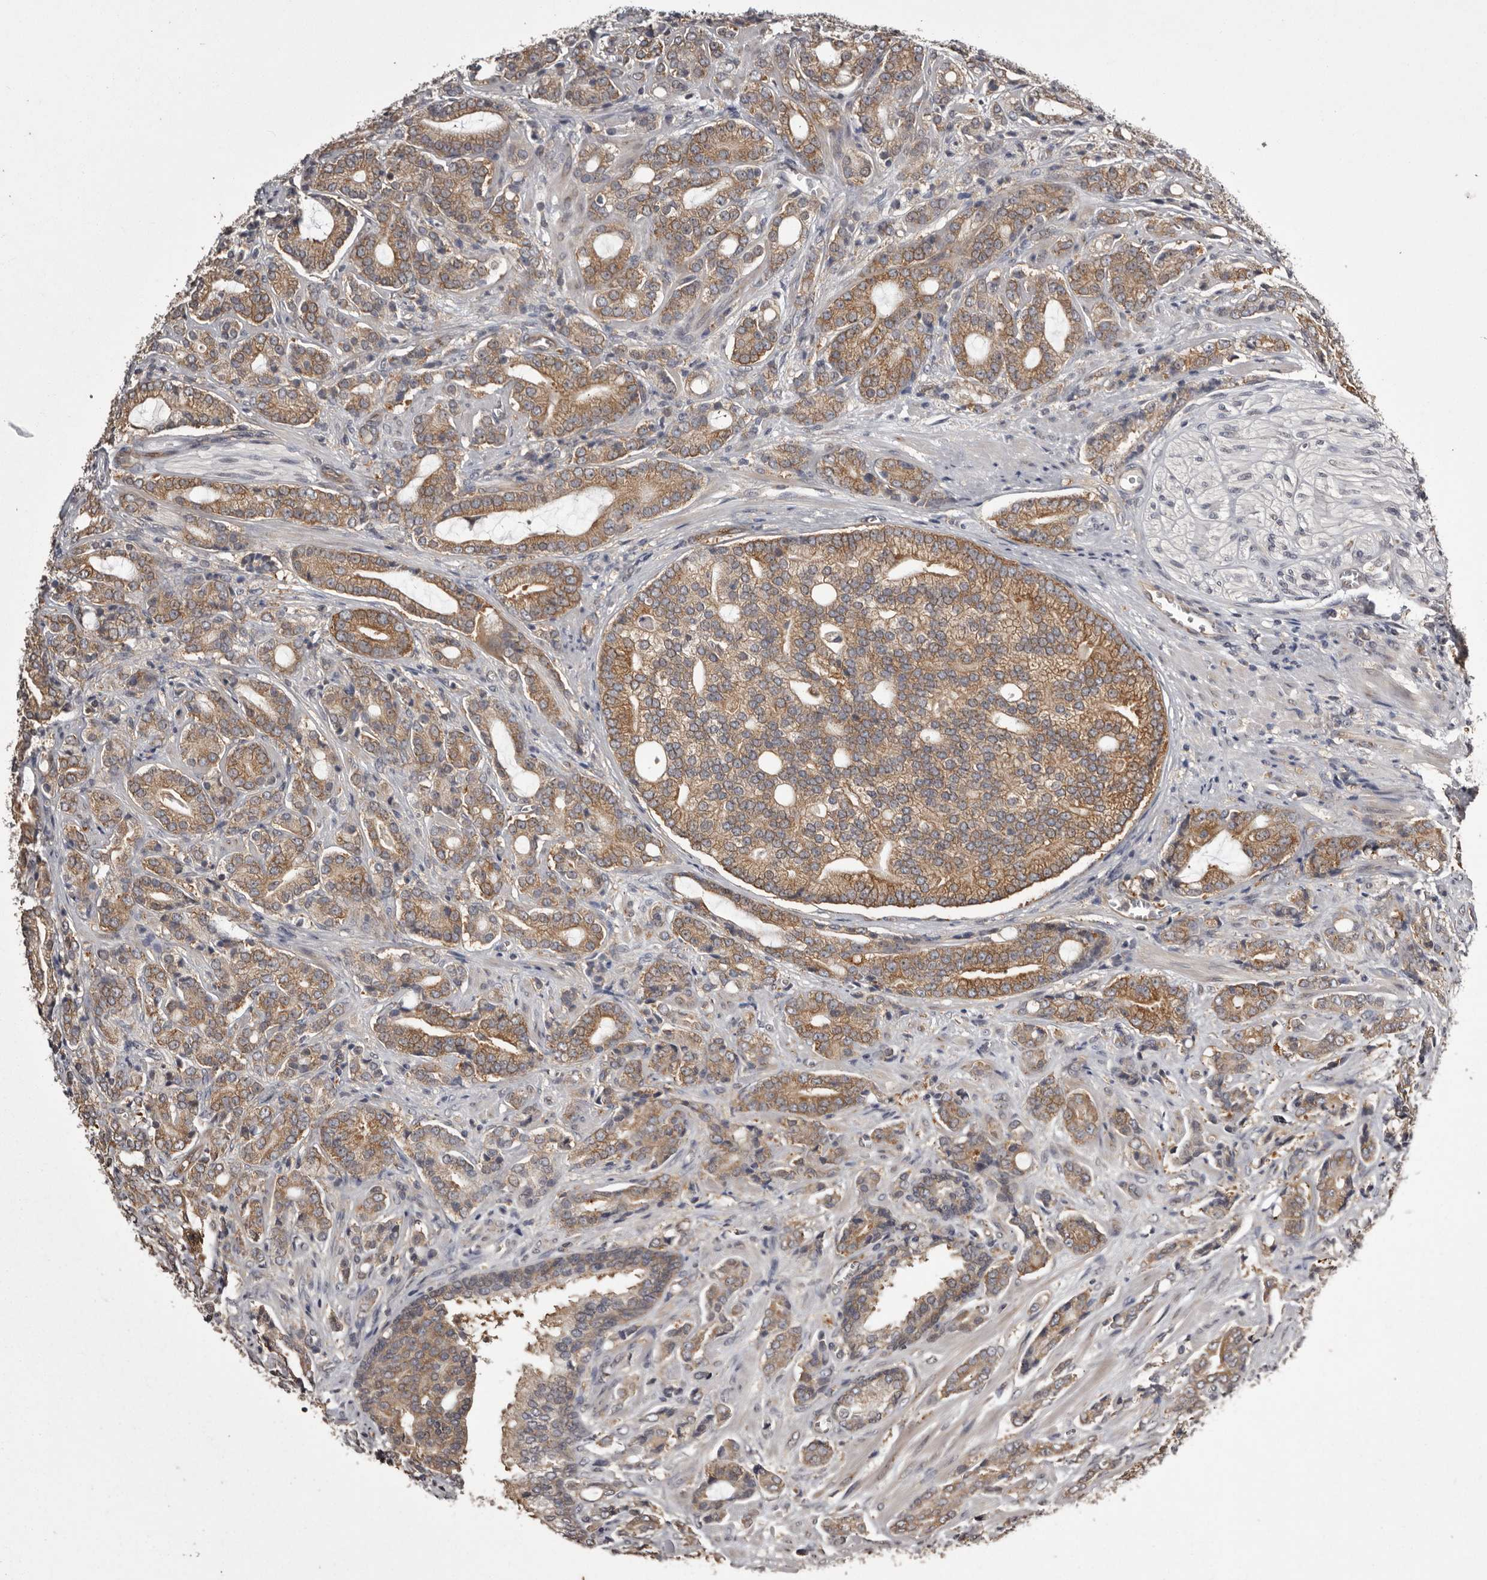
{"staining": {"intensity": "moderate", "quantity": ">75%", "location": "cytoplasmic/membranous"}, "tissue": "prostate cancer", "cell_type": "Tumor cells", "image_type": "cancer", "snomed": [{"axis": "morphology", "description": "Adenocarcinoma, High grade"}, {"axis": "topography", "description": "Prostate"}], "caption": "Immunohistochemistry (IHC) micrograph of neoplastic tissue: human prostate cancer (adenocarcinoma (high-grade)) stained using IHC exhibits medium levels of moderate protein expression localized specifically in the cytoplasmic/membranous of tumor cells, appearing as a cytoplasmic/membranous brown color.", "gene": "DARS1", "patient": {"sex": "male", "age": 57}}